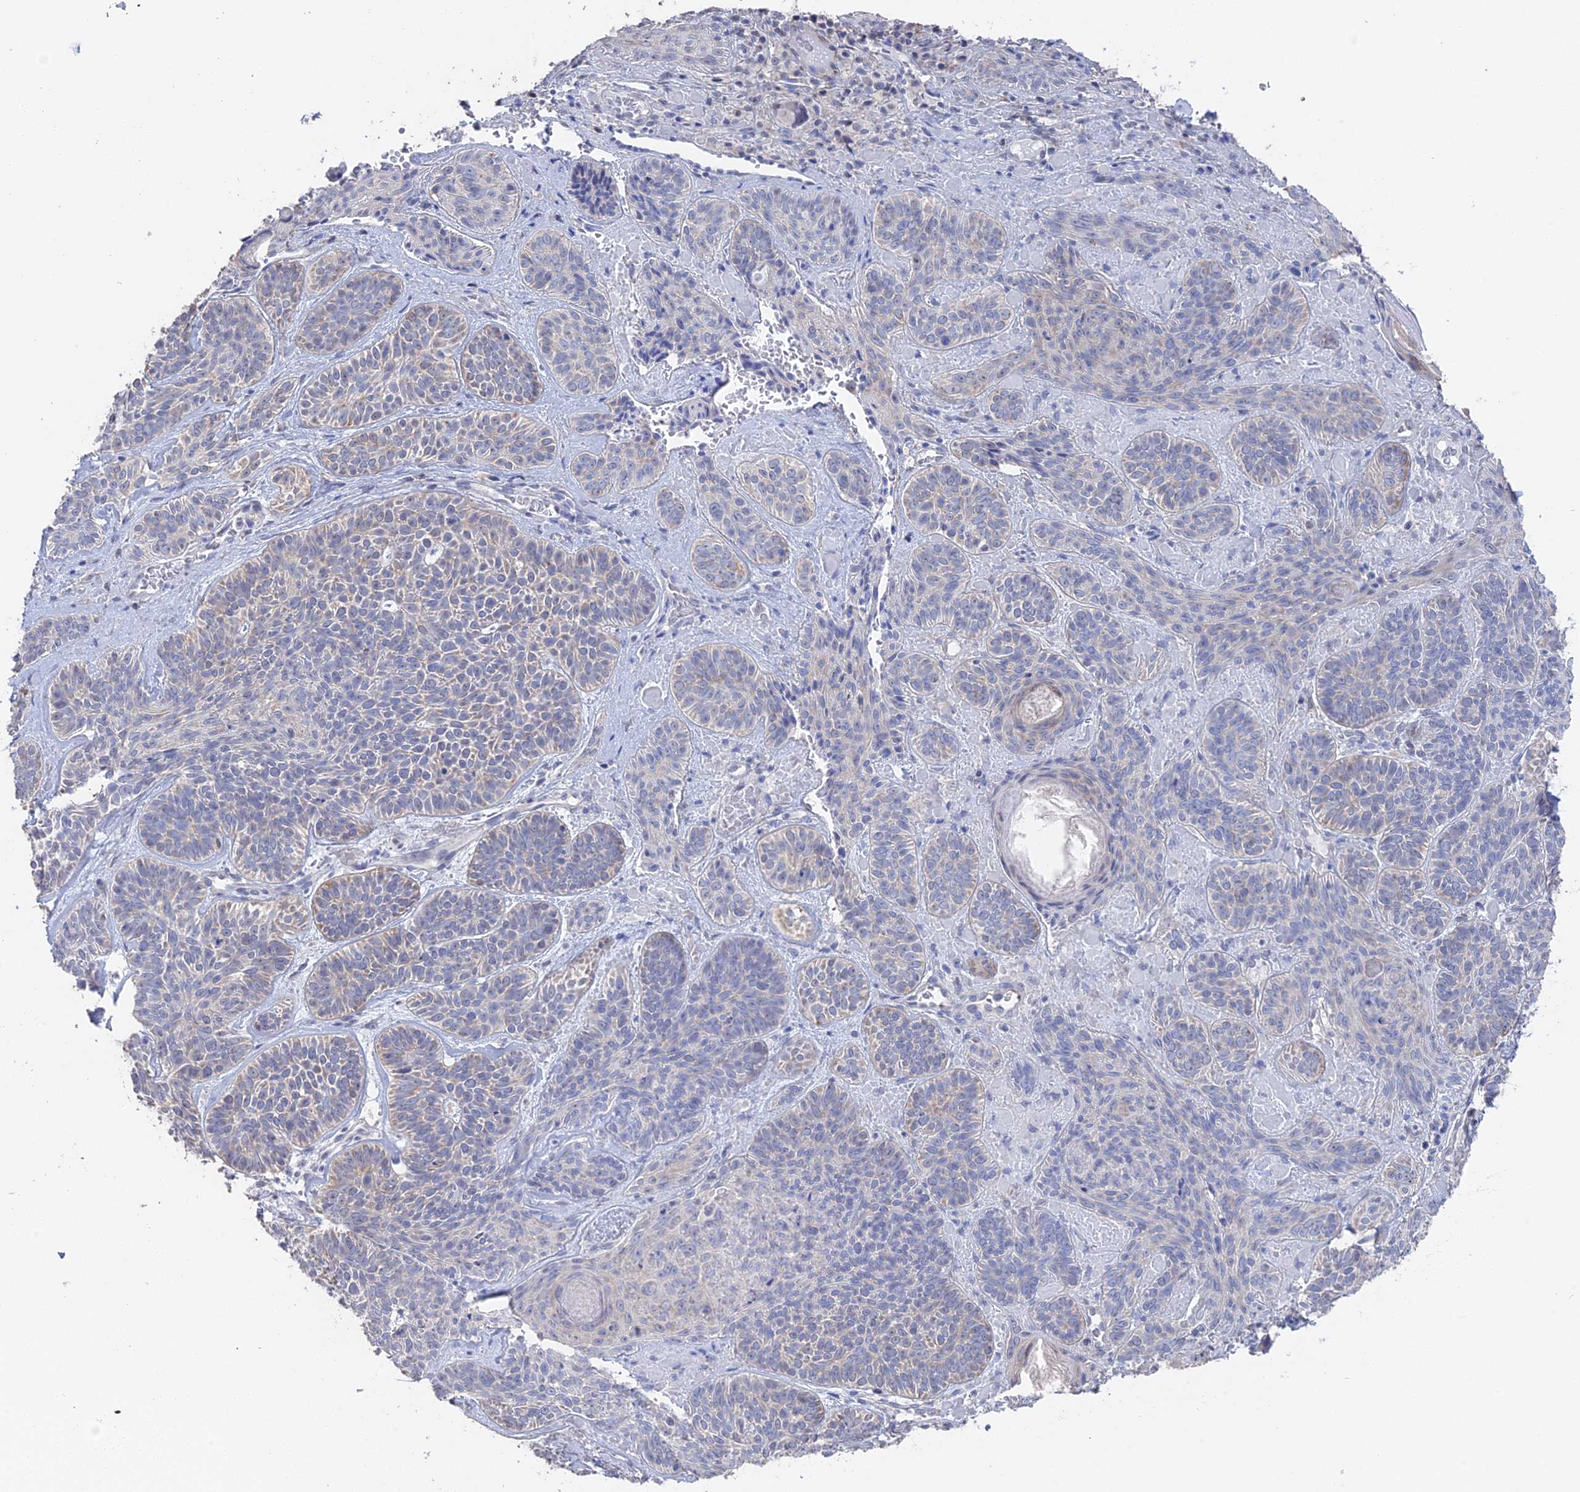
{"staining": {"intensity": "negative", "quantity": "none", "location": "none"}, "tissue": "skin cancer", "cell_type": "Tumor cells", "image_type": "cancer", "snomed": [{"axis": "morphology", "description": "Basal cell carcinoma"}, {"axis": "topography", "description": "Skin"}], "caption": "Skin cancer stained for a protein using IHC shows no positivity tumor cells.", "gene": "SEMG2", "patient": {"sex": "male", "age": 85}}